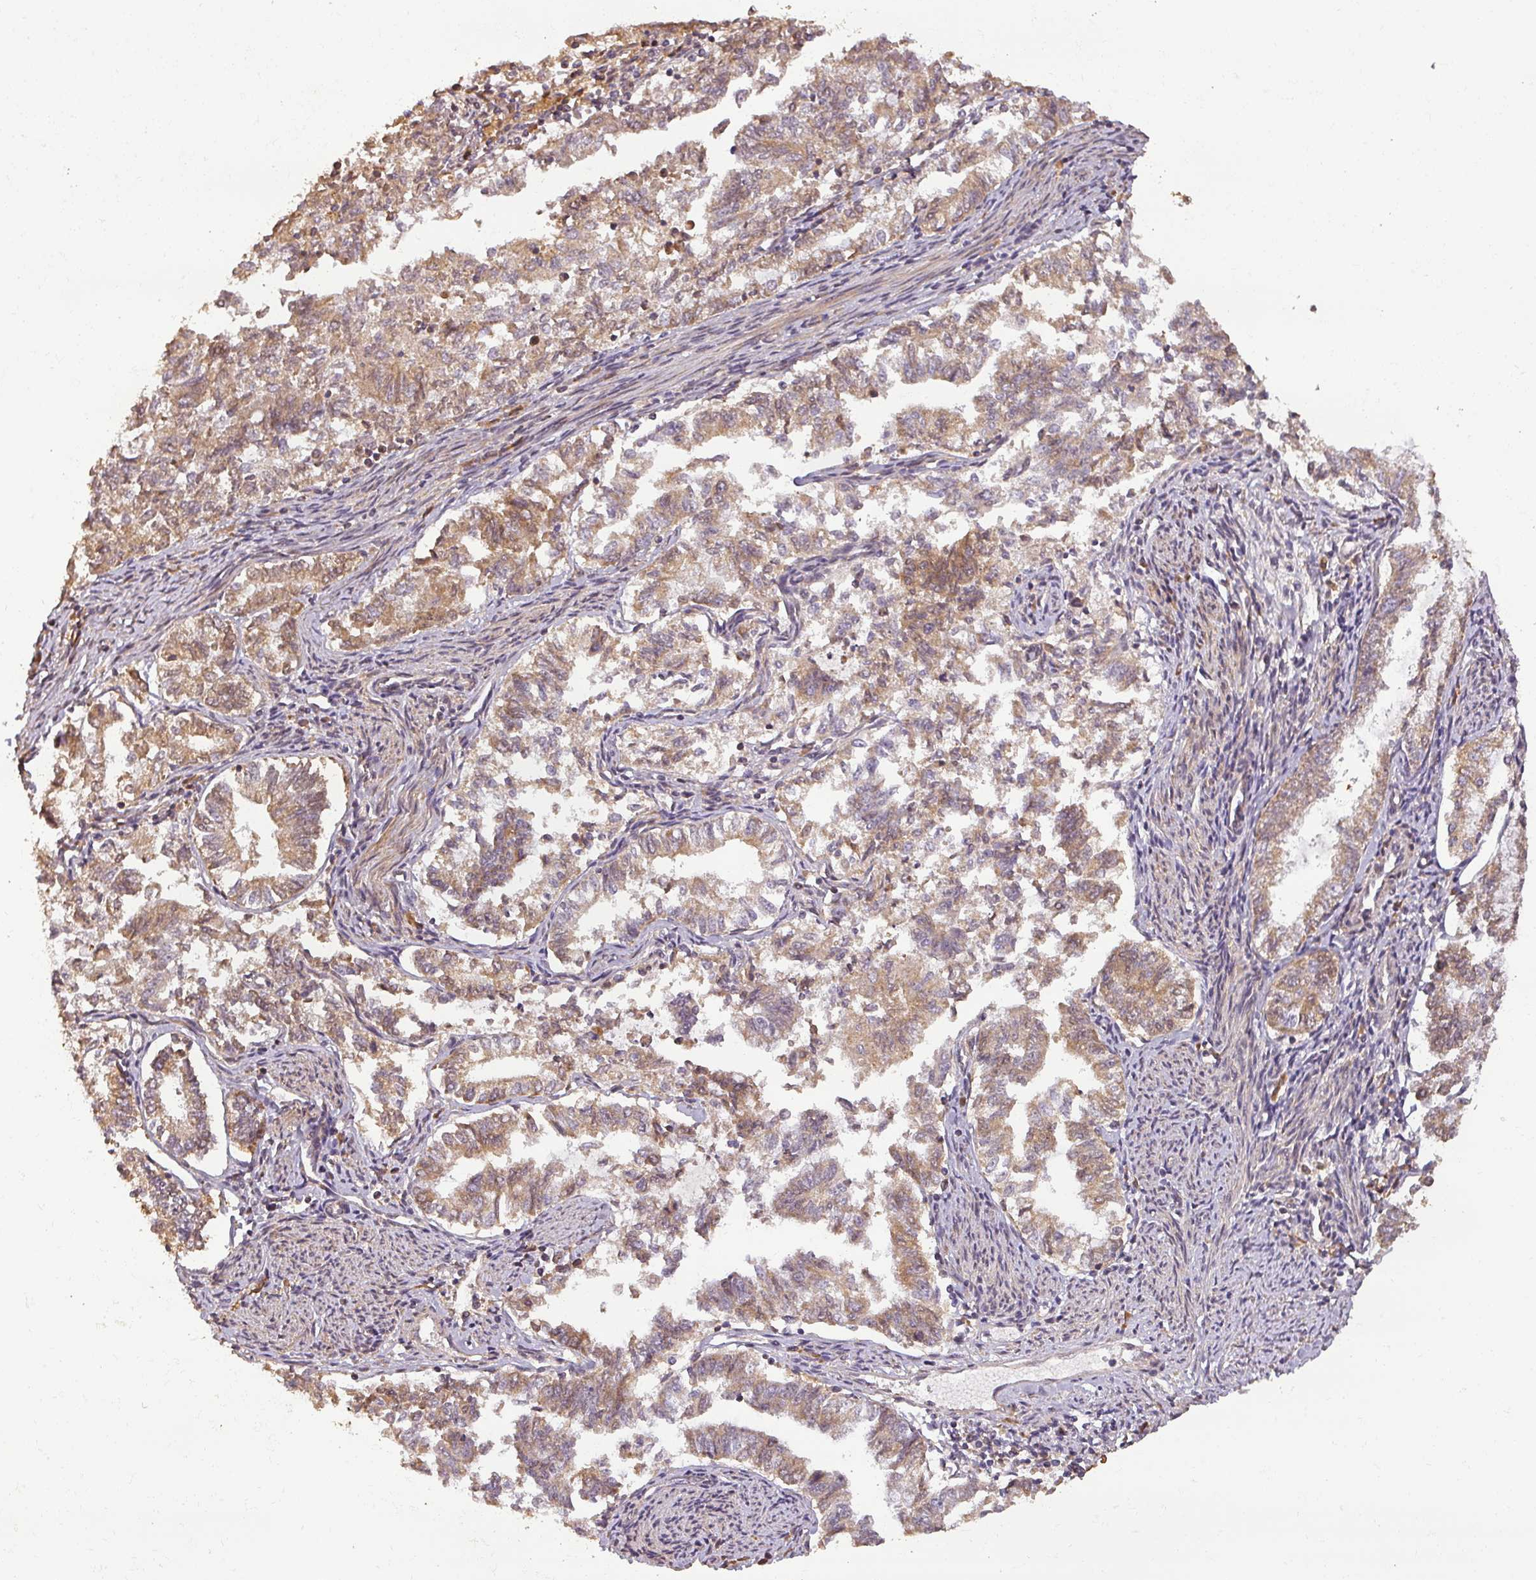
{"staining": {"intensity": "moderate", "quantity": "25%-75%", "location": "cytoplasmic/membranous"}, "tissue": "endometrial cancer", "cell_type": "Tumor cells", "image_type": "cancer", "snomed": [{"axis": "morphology", "description": "Adenocarcinoma, NOS"}, {"axis": "topography", "description": "Endometrium"}], "caption": "A brown stain highlights moderate cytoplasmic/membranous expression of a protein in human endometrial cancer tumor cells. (Stains: DAB in brown, nuclei in blue, Microscopy: brightfield microscopy at high magnification).", "gene": "BPIFB3", "patient": {"sex": "female", "age": 79}}